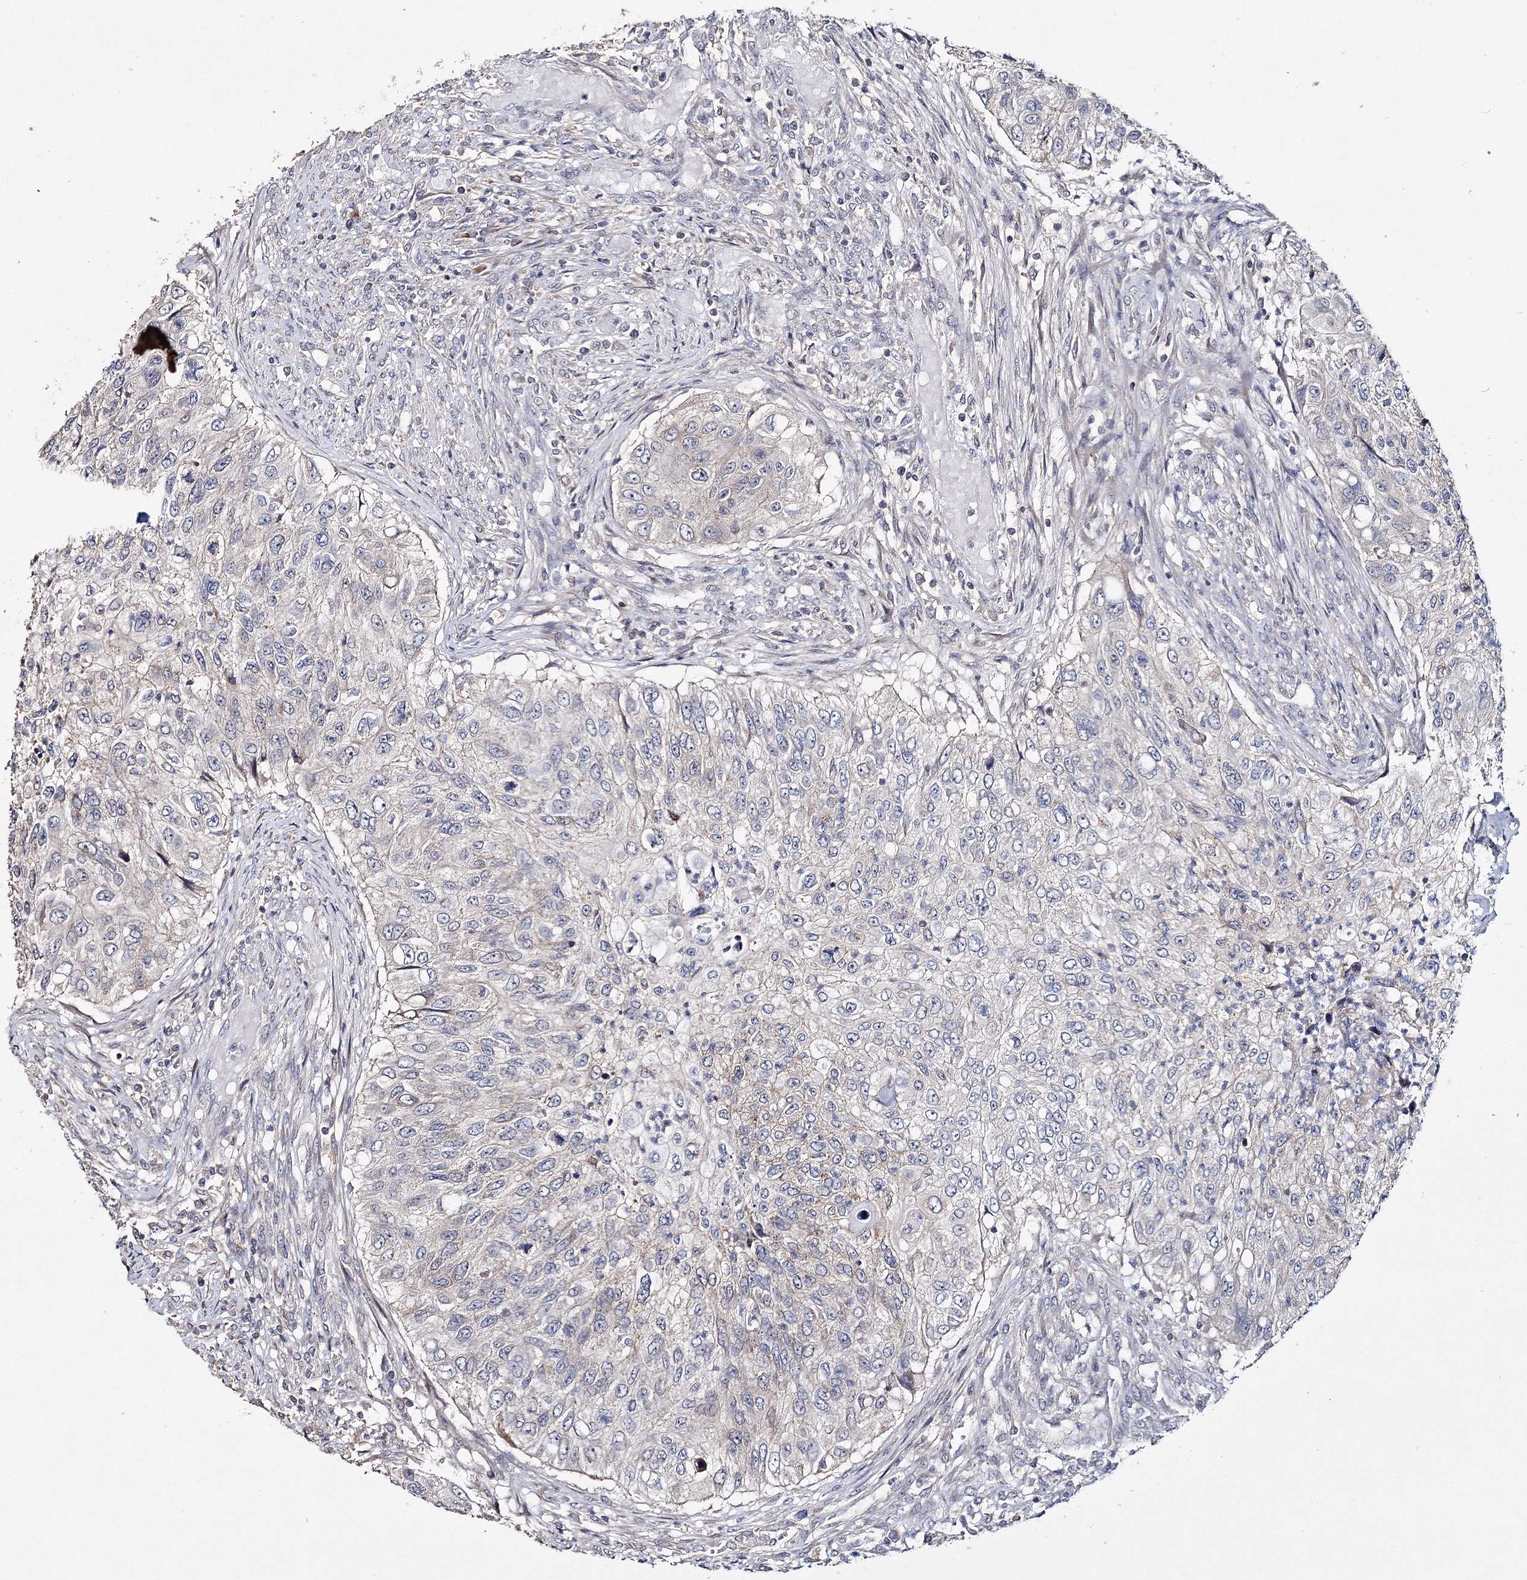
{"staining": {"intensity": "negative", "quantity": "none", "location": "none"}, "tissue": "urothelial cancer", "cell_type": "Tumor cells", "image_type": "cancer", "snomed": [{"axis": "morphology", "description": "Urothelial carcinoma, High grade"}, {"axis": "topography", "description": "Urinary bladder"}], "caption": "Immunohistochemistry of urothelial carcinoma (high-grade) reveals no expression in tumor cells.", "gene": "GJB5", "patient": {"sex": "female", "age": 60}}